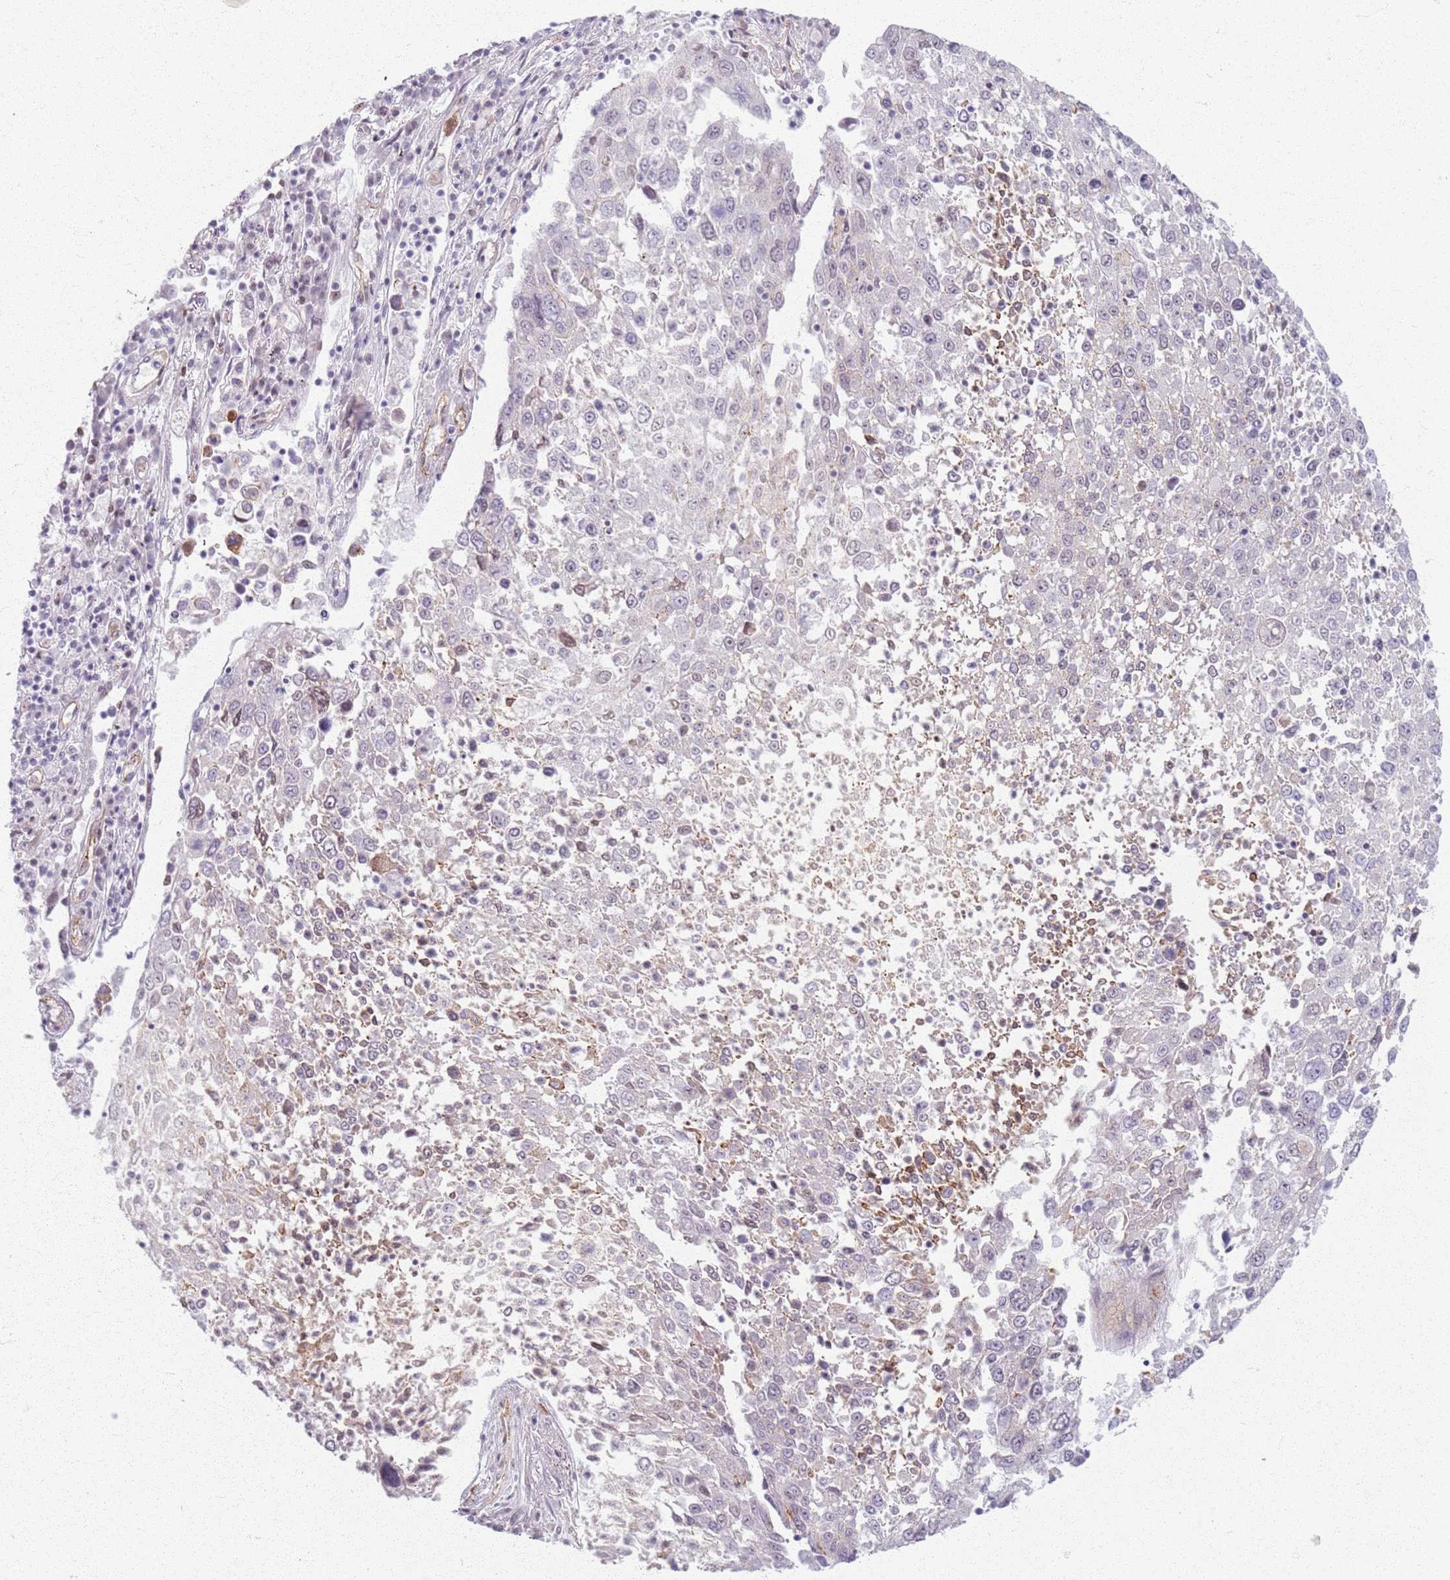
{"staining": {"intensity": "negative", "quantity": "none", "location": "none"}, "tissue": "lung cancer", "cell_type": "Tumor cells", "image_type": "cancer", "snomed": [{"axis": "morphology", "description": "Squamous cell carcinoma, NOS"}, {"axis": "topography", "description": "Lung"}], "caption": "An image of squamous cell carcinoma (lung) stained for a protein exhibits no brown staining in tumor cells.", "gene": "KCNA5", "patient": {"sex": "male", "age": 65}}